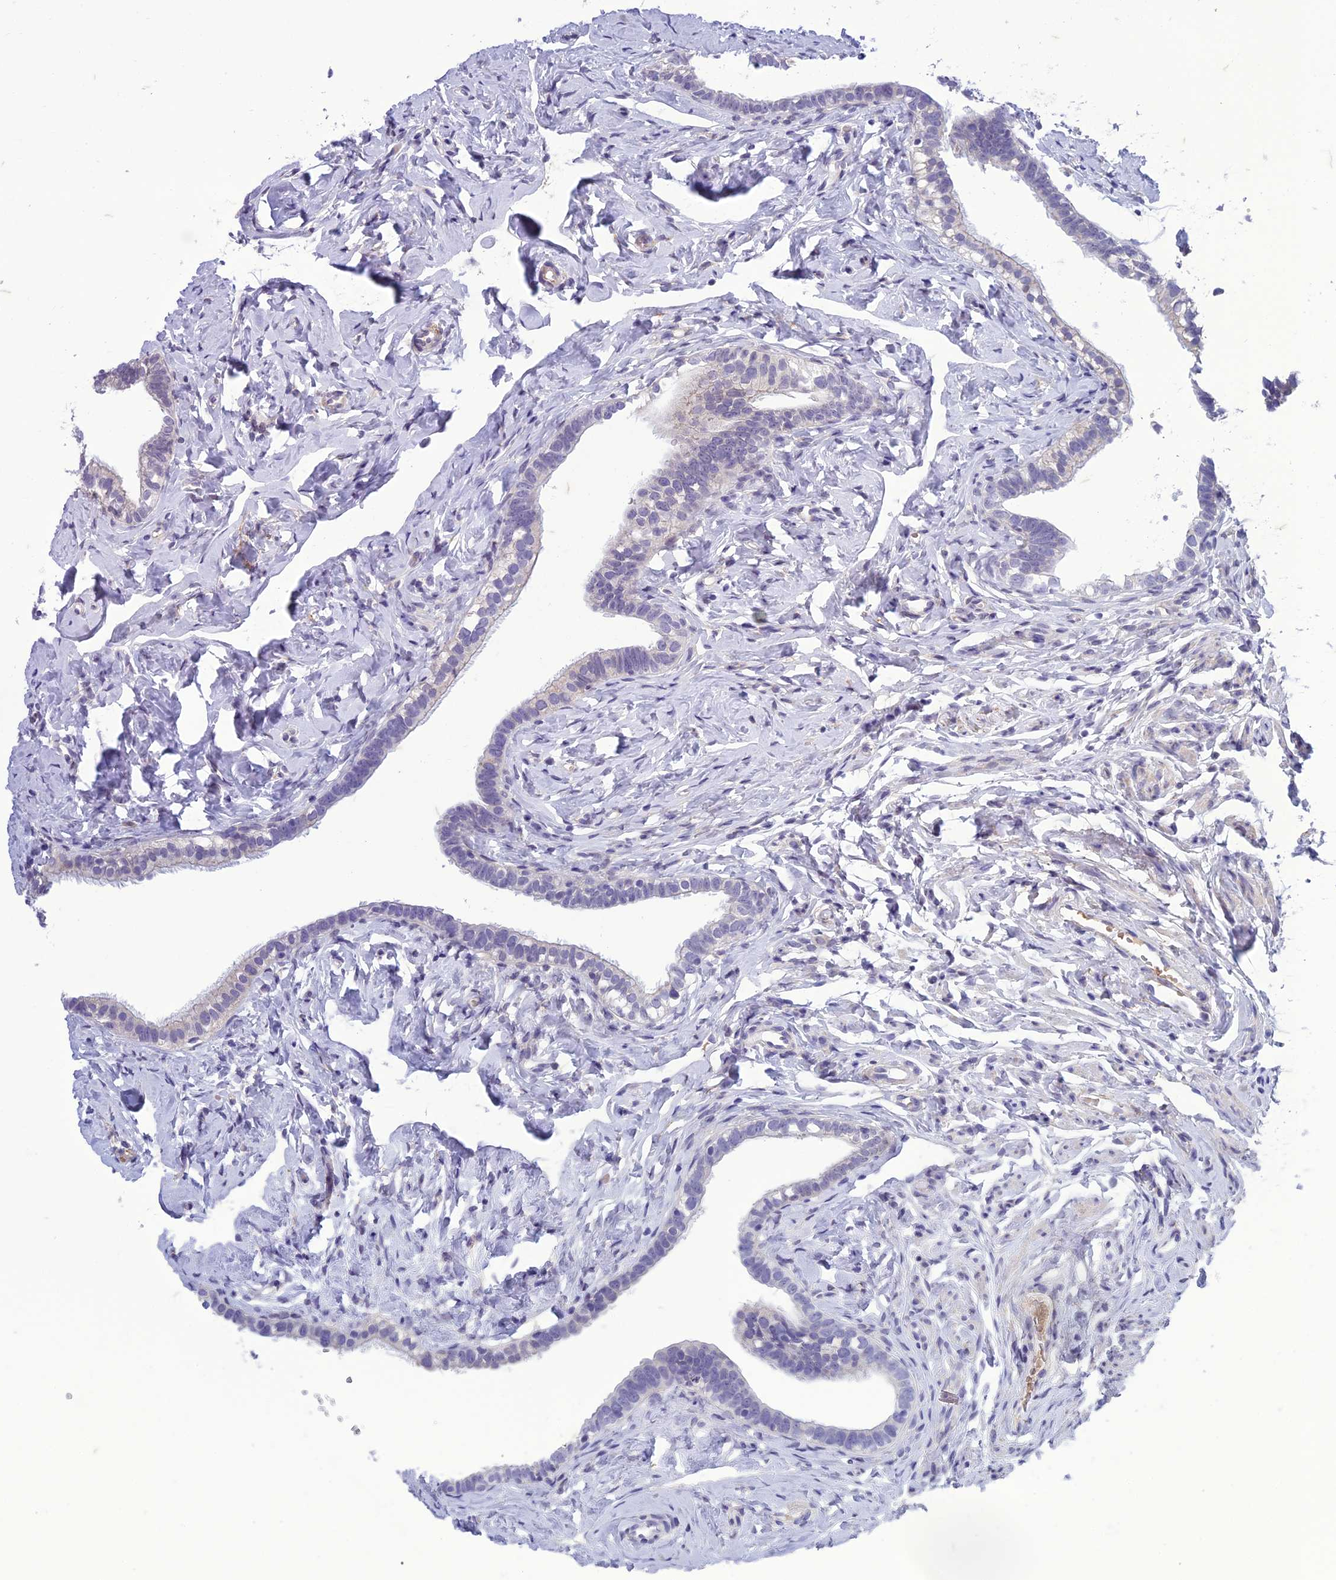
{"staining": {"intensity": "negative", "quantity": "none", "location": "none"}, "tissue": "fallopian tube", "cell_type": "Glandular cells", "image_type": "normal", "snomed": [{"axis": "morphology", "description": "Normal tissue, NOS"}, {"axis": "topography", "description": "Fallopian tube"}], "caption": "Human fallopian tube stained for a protein using IHC displays no positivity in glandular cells.", "gene": "ANKS4B", "patient": {"sex": "female", "age": 66}}